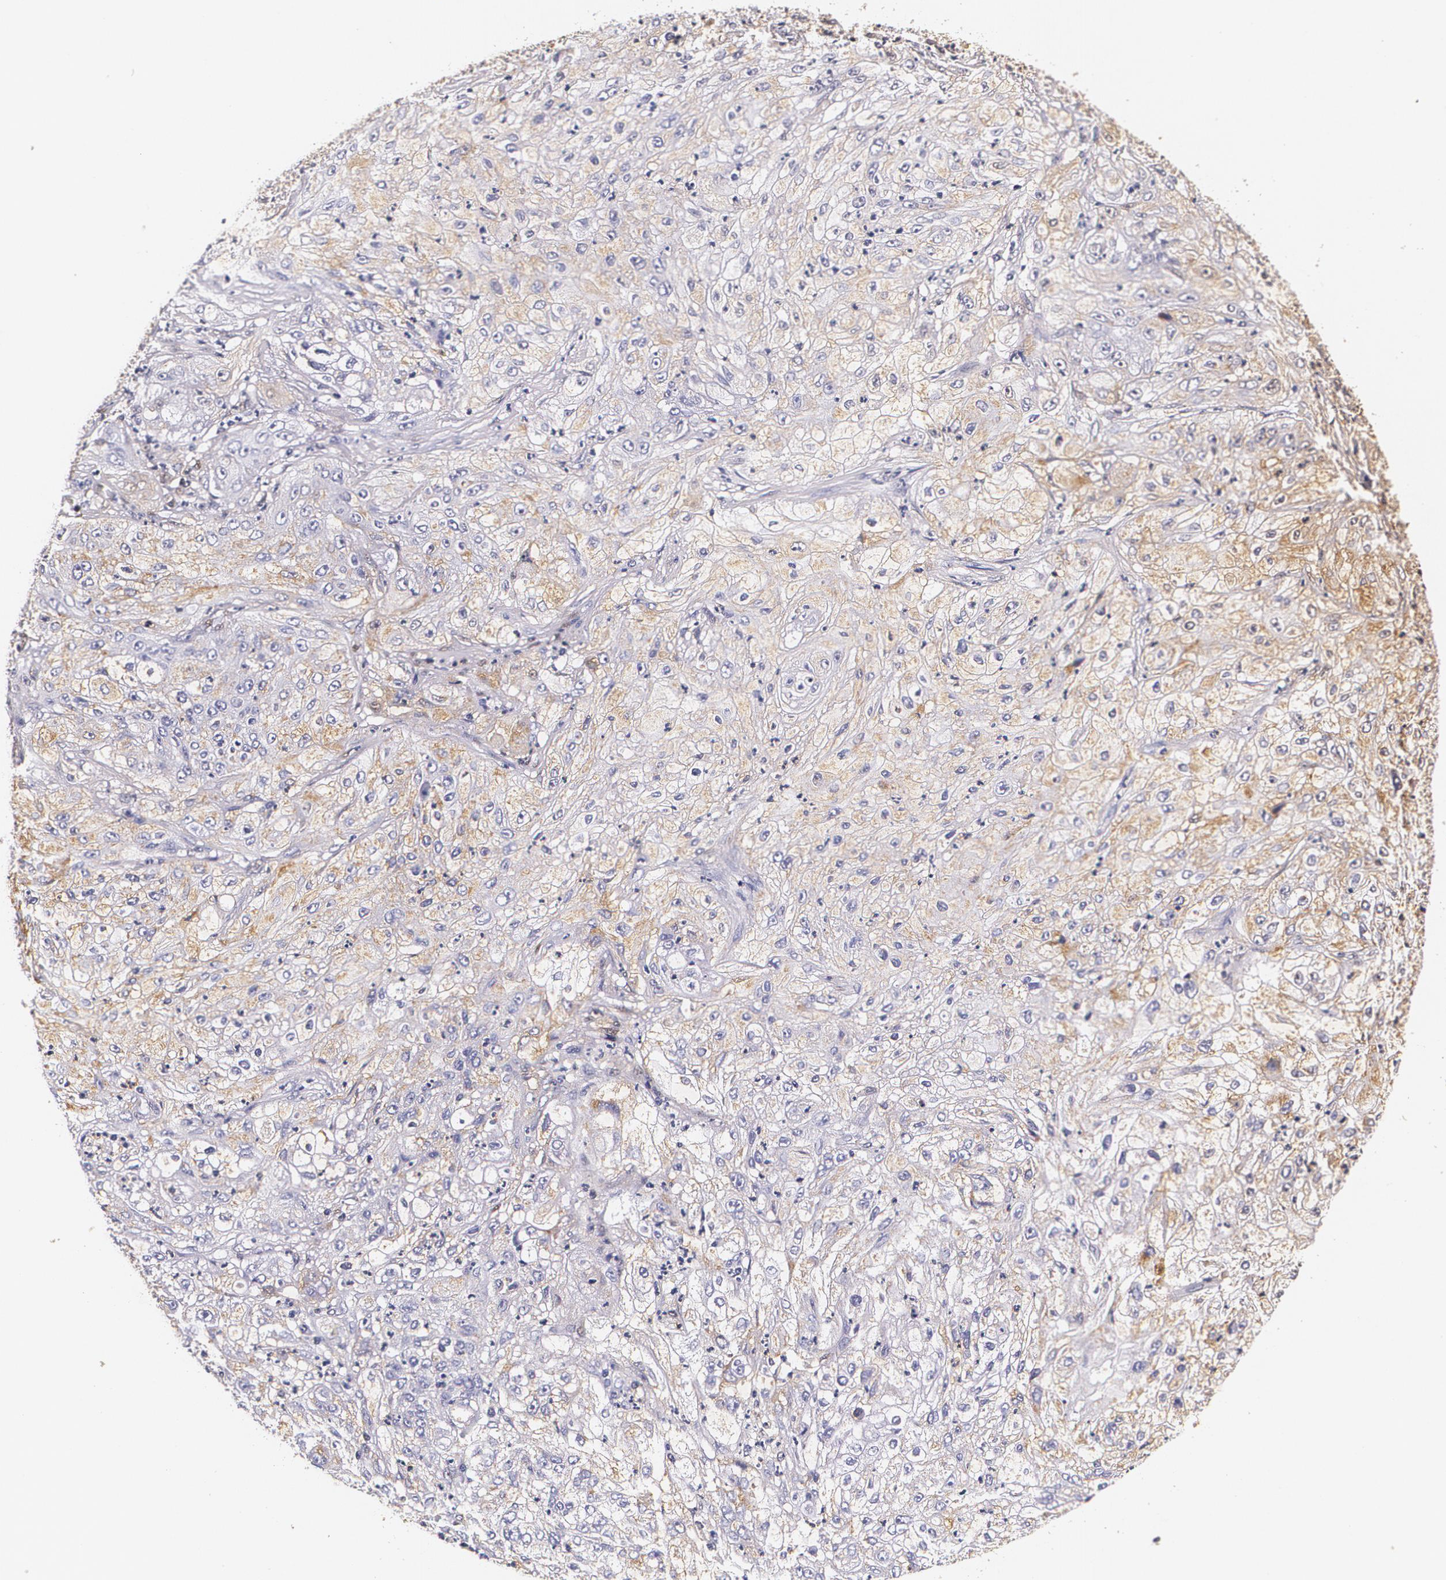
{"staining": {"intensity": "weak", "quantity": "25%-75%", "location": "cytoplasmic/membranous"}, "tissue": "lung cancer", "cell_type": "Tumor cells", "image_type": "cancer", "snomed": [{"axis": "morphology", "description": "Inflammation, NOS"}, {"axis": "morphology", "description": "Squamous cell carcinoma, NOS"}, {"axis": "topography", "description": "Lymph node"}, {"axis": "topography", "description": "Soft tissue"}, {"axis": "topography", "description": "Lung"}], "caption": "Human lung cancer stained with a brown dye displays weak cytoplasmic/membranous positive positivity in about 25%-75% of tumor cells.", "gene": "TTR", "patient": {"sex": "male", "age": 66}}